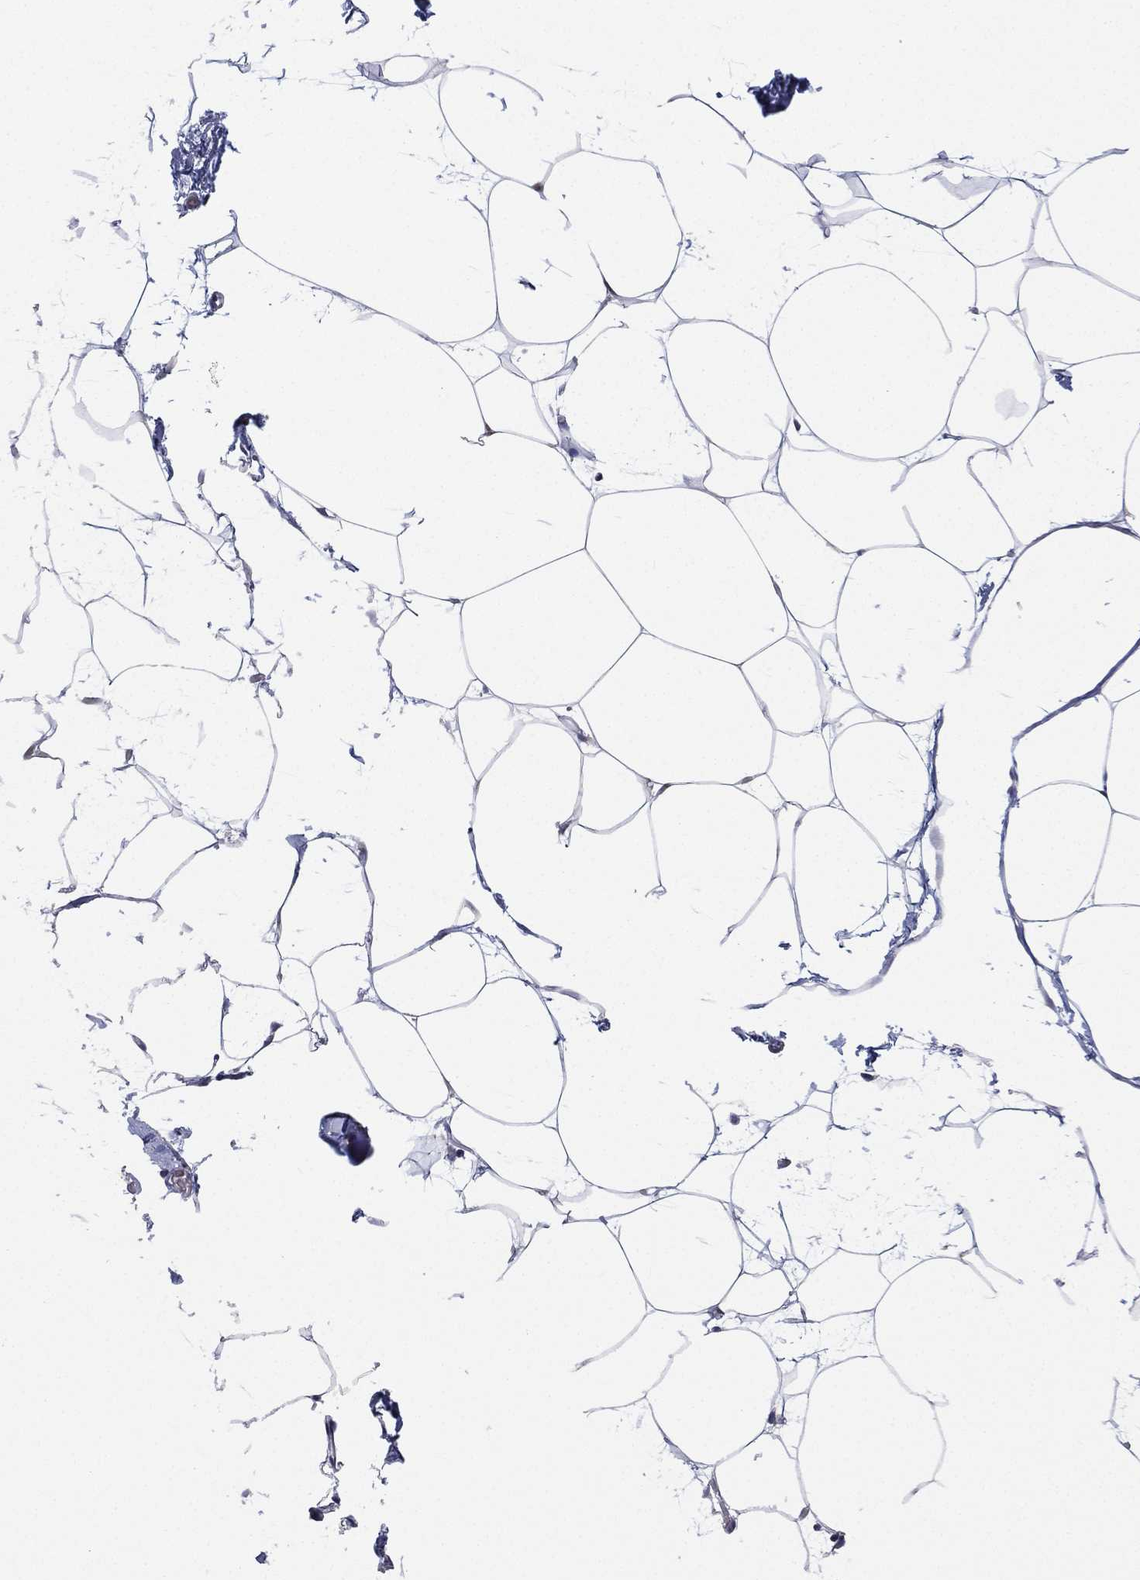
{"staining": {"intensity": "negative", "quantity": "none", "location": "none"}, "tissue": "adipose tissue", "cell_type": "Adipocytes", "image_type": "normal", "snomed": [{"axis": "morphology", "description": "Normal tissue, NOS"}, {"axis": "topography", "description": "Adipose tissue"}], "caption": "Histopathology image shows no protein expression in adipocytes of benign adipose tissue.", "gene": "MPP7", "patient": {"sex": "male", "age": 57}}